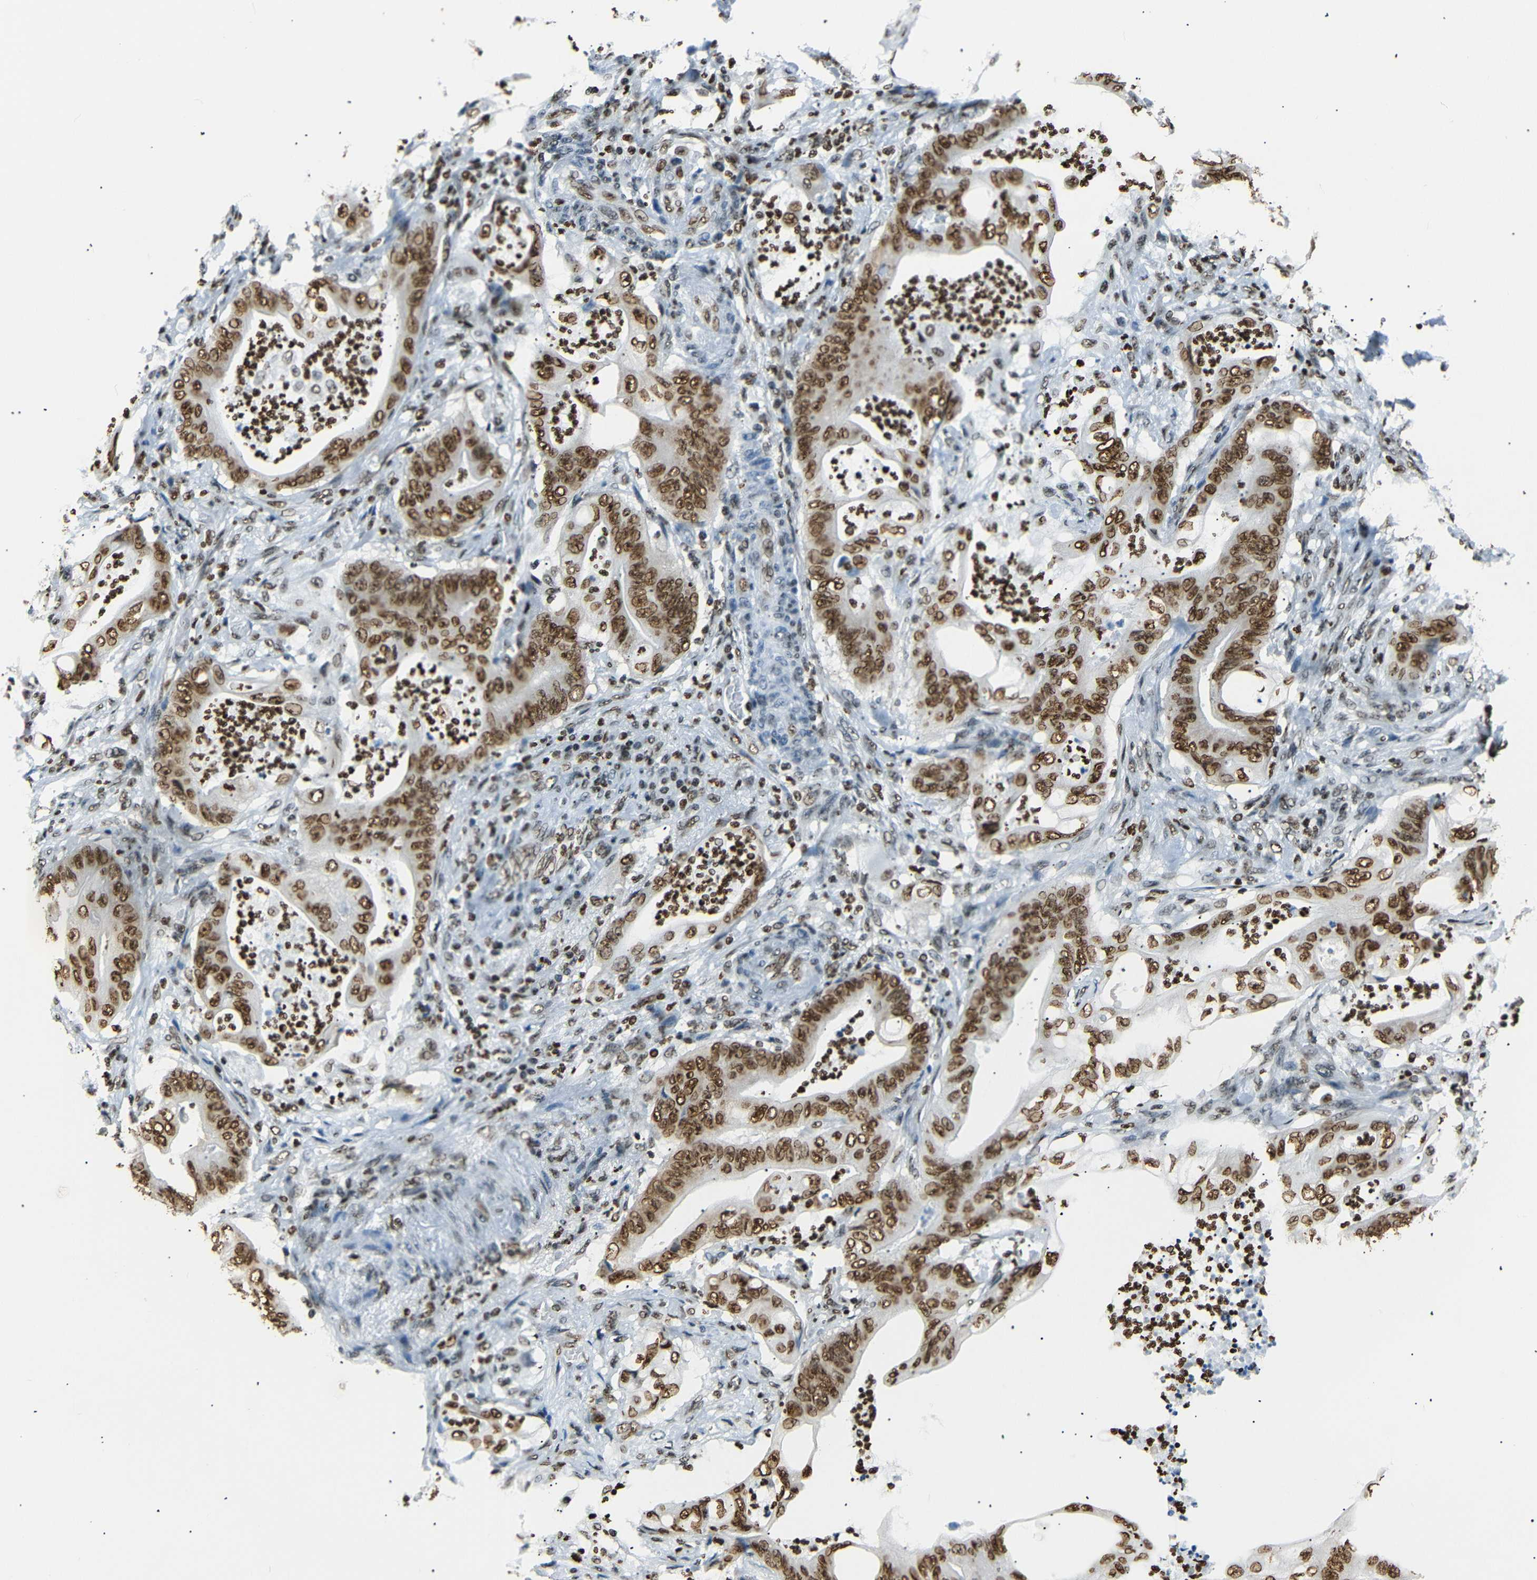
{"staining": {"intensity": "strong", "quantity": ">75%", "location": "nuclear"}, "tissue": "stomach cancer", "cell_type": "Tumor cells", "image_type": "cancer", "snomed": [{"axis": "morphology", "description": "Adenocarcinoma, NOS"}, {"axis": "topography", "description": "Stomach"}], "caption": "Immunohistochemical staining of stomach adenocarcinoma shows high levels of strong nuclear protein positivity in approximately >75% of tumor cells.", "gene": "HMGN1", "patient": {"sex": "female", "age": 73}}